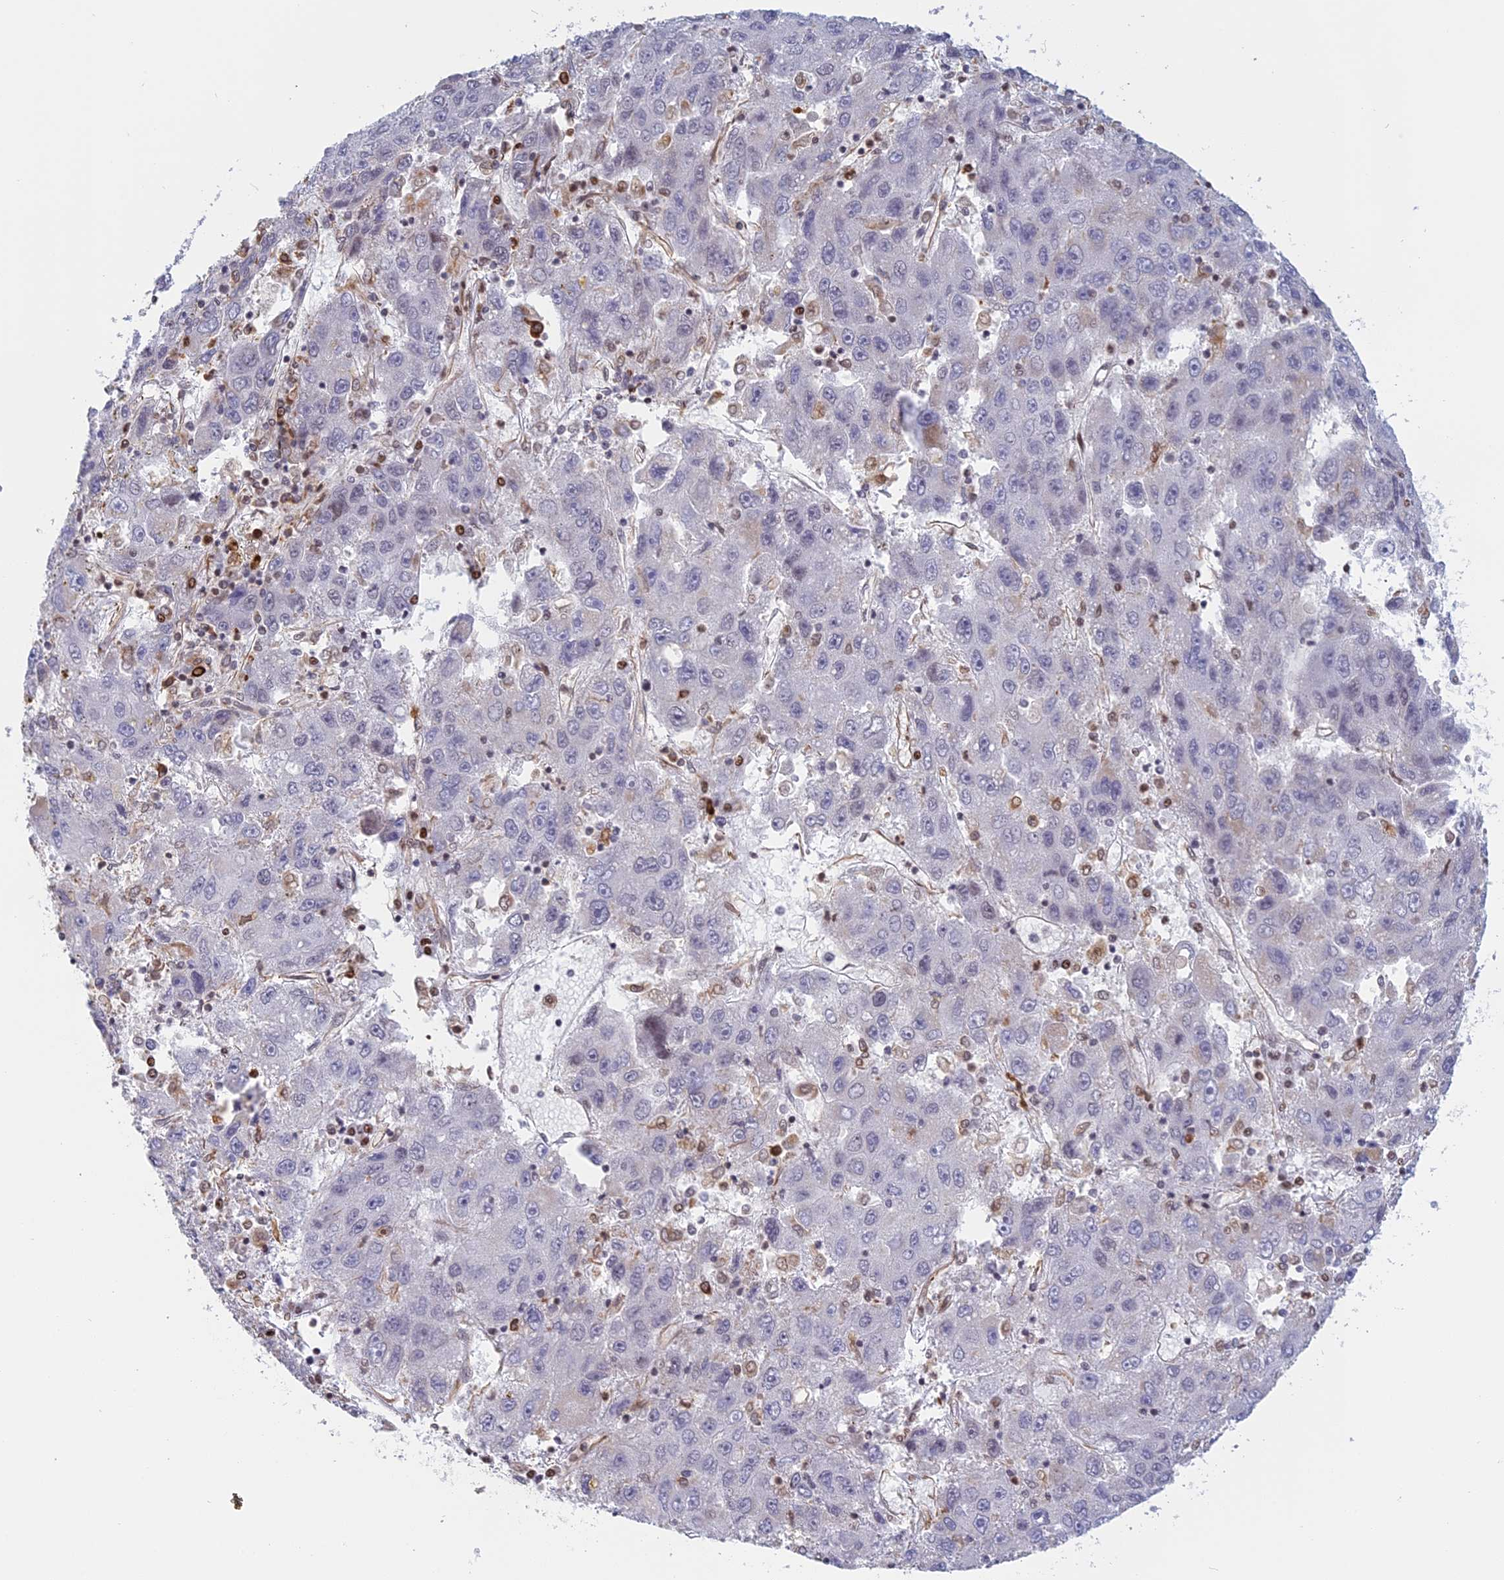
{"staining": {"intensity": "negative", "quantity": "none", "location": "none"}, "tissue": "liver cancer", "cell_type": "Tumor cells", "image_type": "cancer", "snomed": [{"axis": "morphology", "description": "Carcinoma, Hepatocellular, NOS"}, {"axis": "topography", "description": "Liver"}], "caption": "This is an immunohistochemistry (IHC) image of liver cancer (hepatocellular carcinoma). There is no positivity in tumor cells.", "gene": "APOBR", "patient": {"sex": "male", "age": 49}}